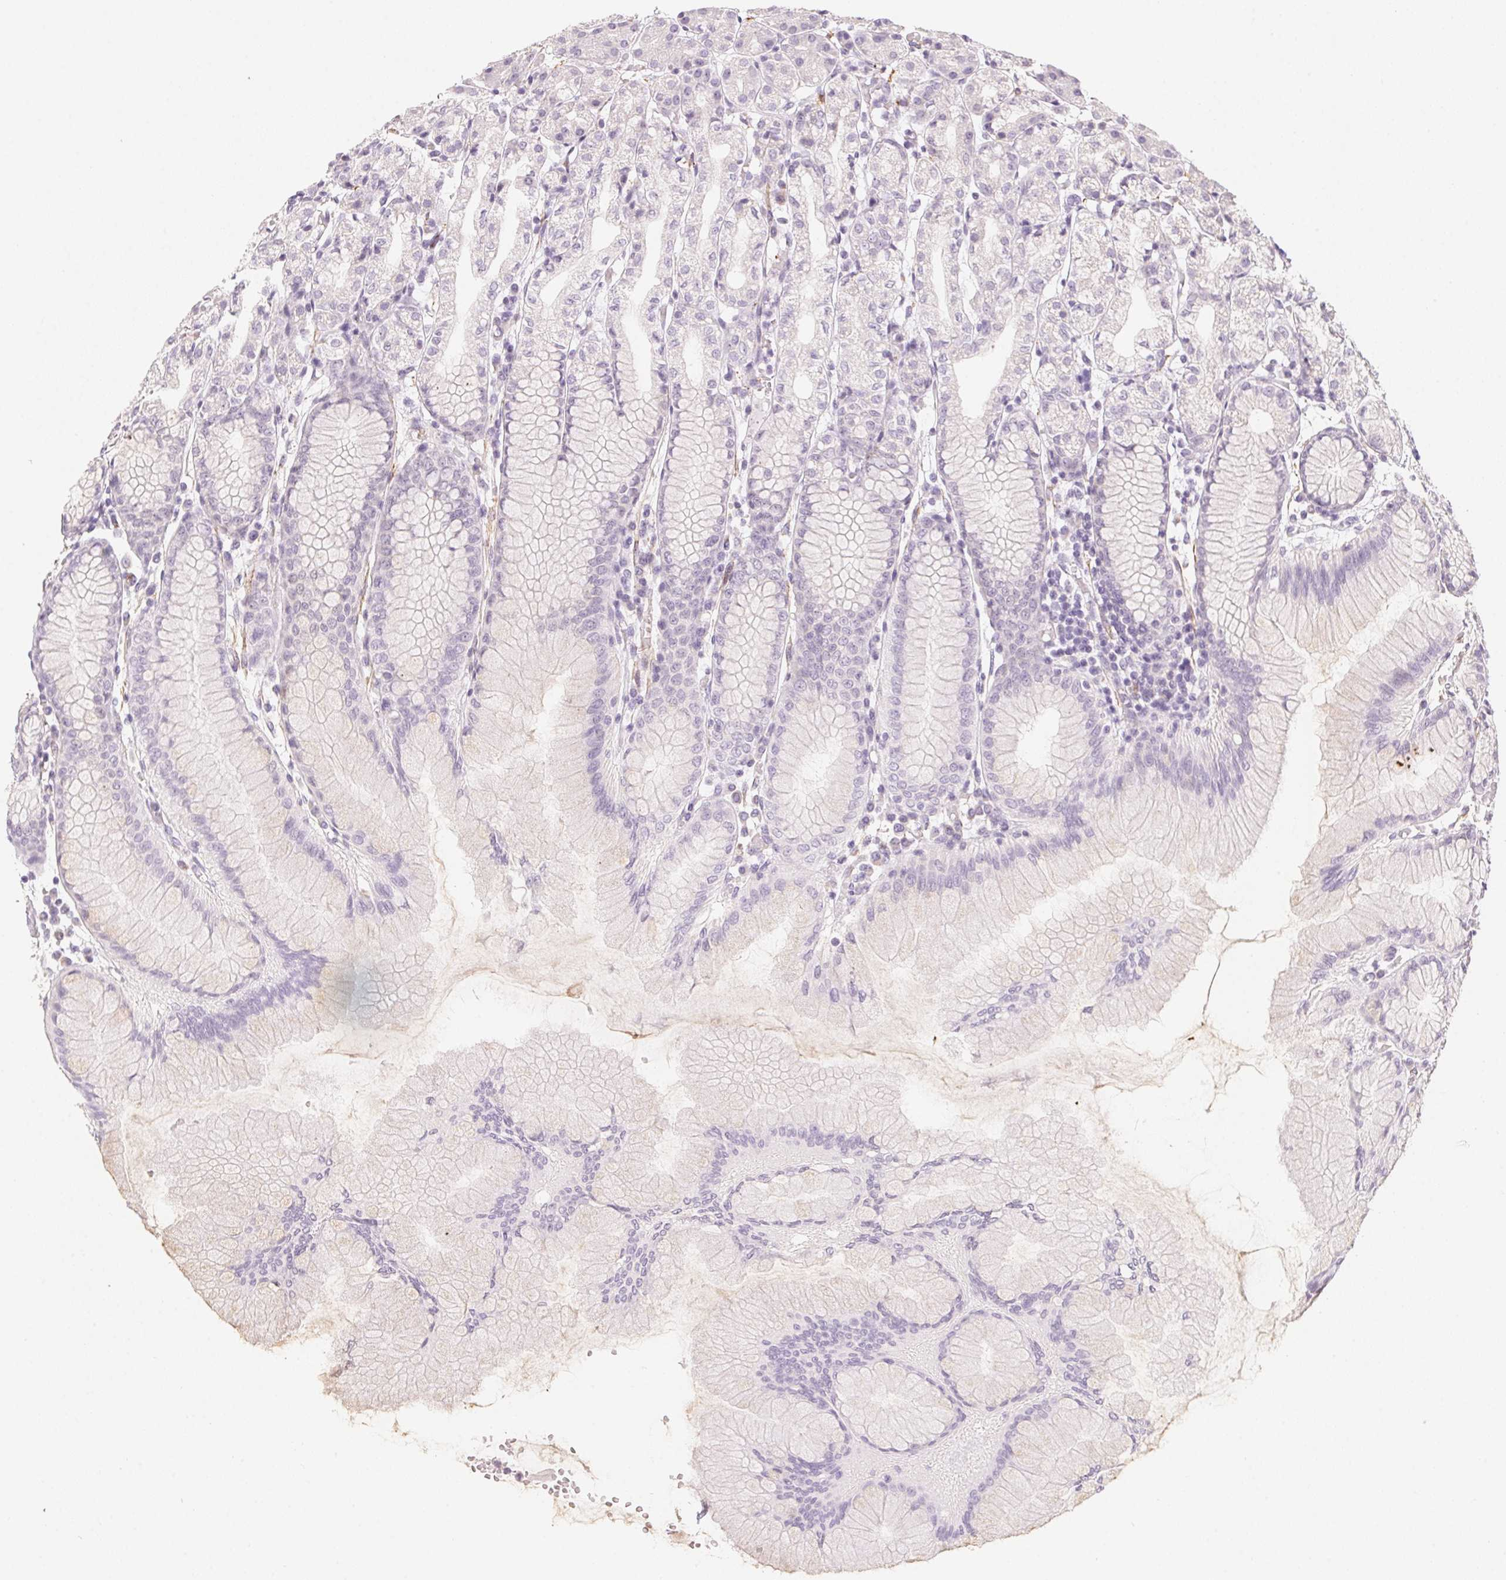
{"staining": {"intensity": "negative", "quantity": "none", "location": "none"}, "tissue": "stomach", "cell_type": "Glandular cells", "image_type": "normal", "snomed": [{"axis": "morphology", "description": "Normal tissue, NOS"}, {"axis": "topography", "description": "Stomach"}], "caption": "Image shows no protein positivity in glandular cells of unremarkable stomach.", "gene": "PRPH", "patient": {"sex": "female", "age": 57}}